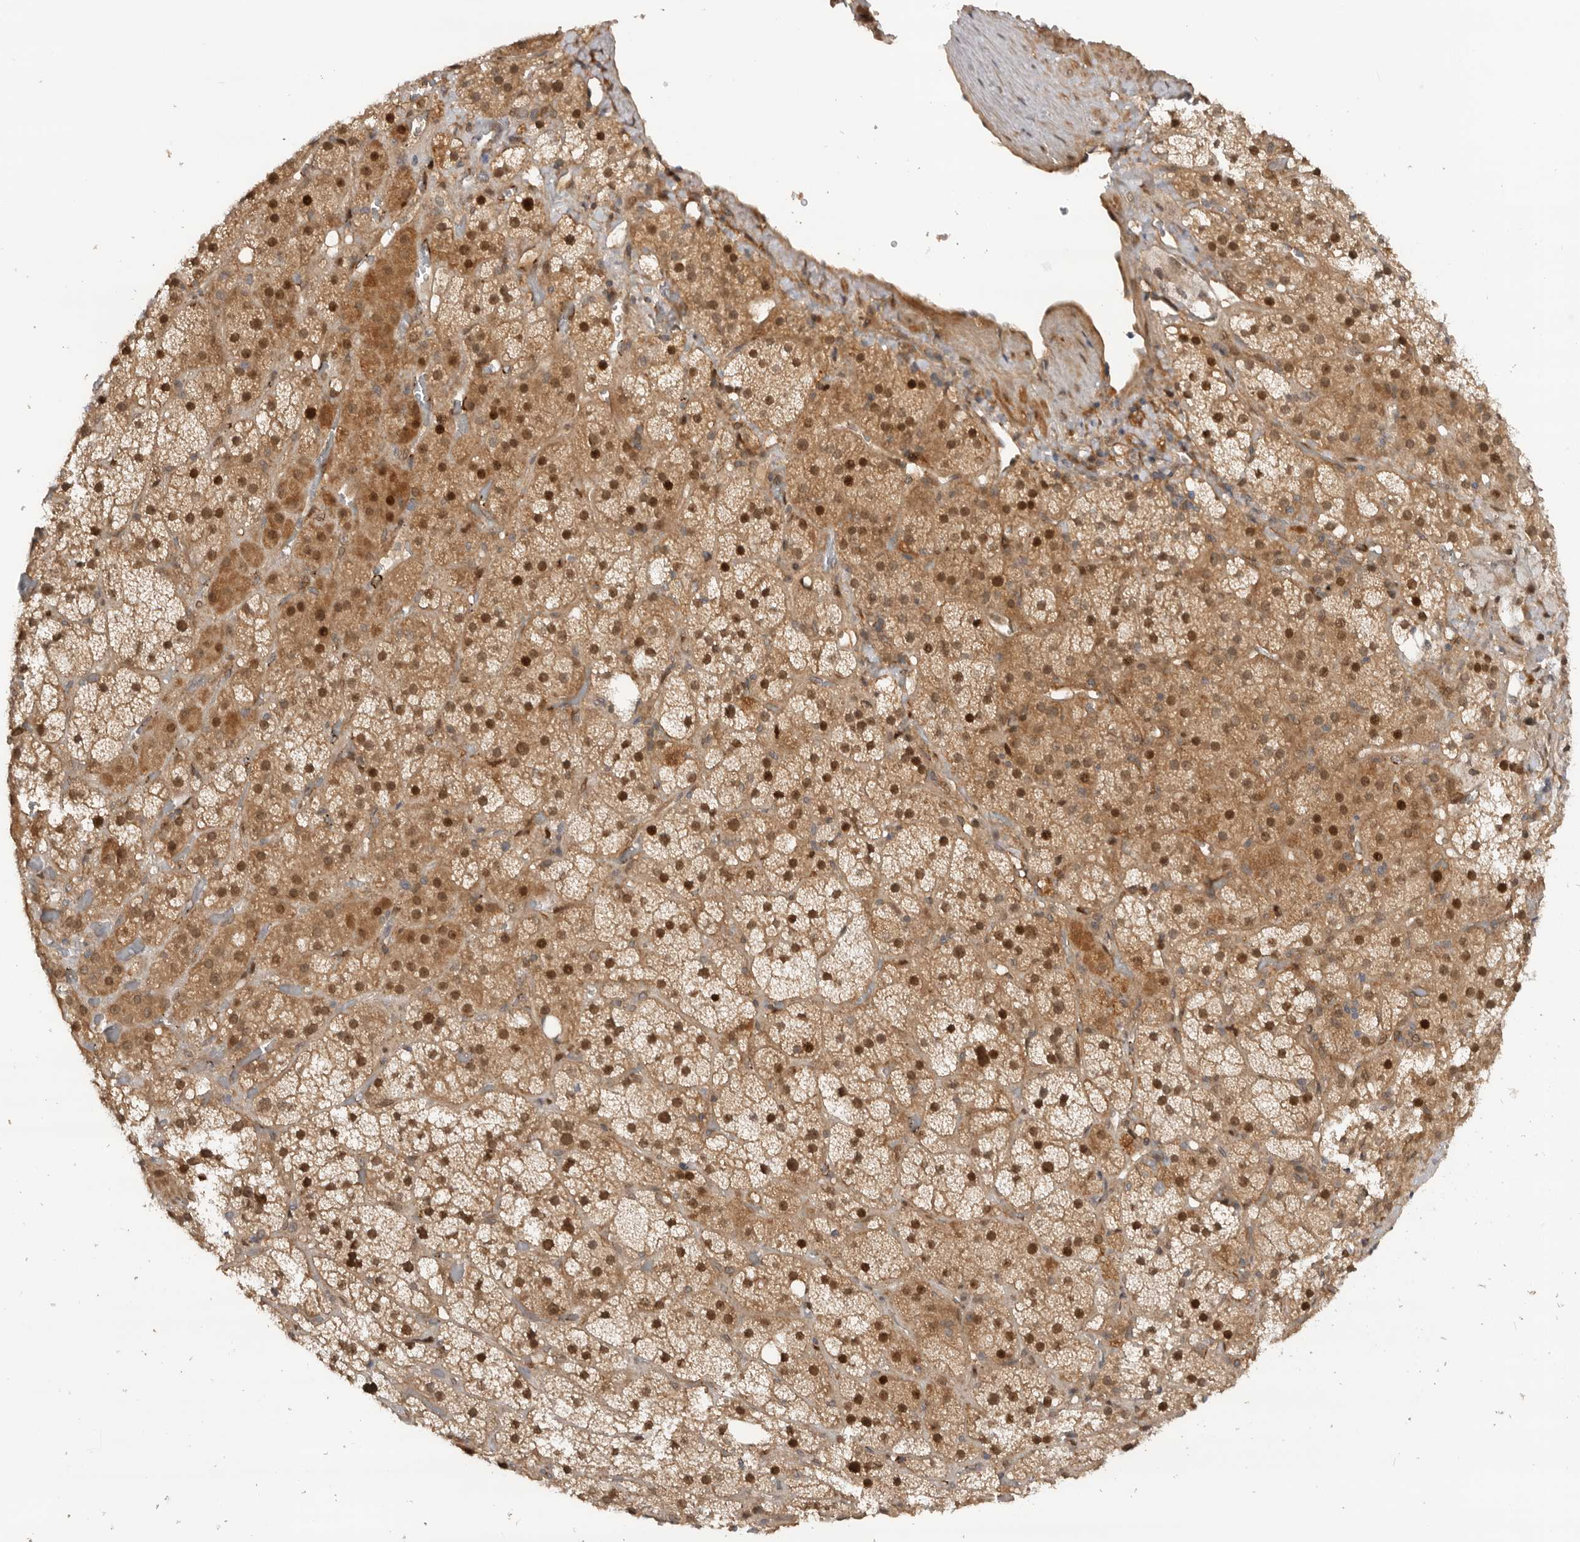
{"staining": {"intensity": "strong", "quantity": ">75%", "location": "cytoplasmic/membranous,nuclear"}, "tissue": "adrenal gland", "cell_type": "Glandular cells", "image_type": "normal", "snomed": [{"axis": "morphology", "description": "Normal tissue, NOS"}, {"axis": "topography", "description": "Adrenal gland"}], "caption": "DAB immunohistochemical staining of benign adrenal gland demonstrates strong cytoplasmic/membranous,nuclear protein positivity in approximately >75% of glandular cells. The staining is performed using DAB brown chromogen to label protein expression. The nuclei are counter-stained blue using hematoxylin.", "gene": "DCAF8", "patient": {"sex": "male", "age": 57}}